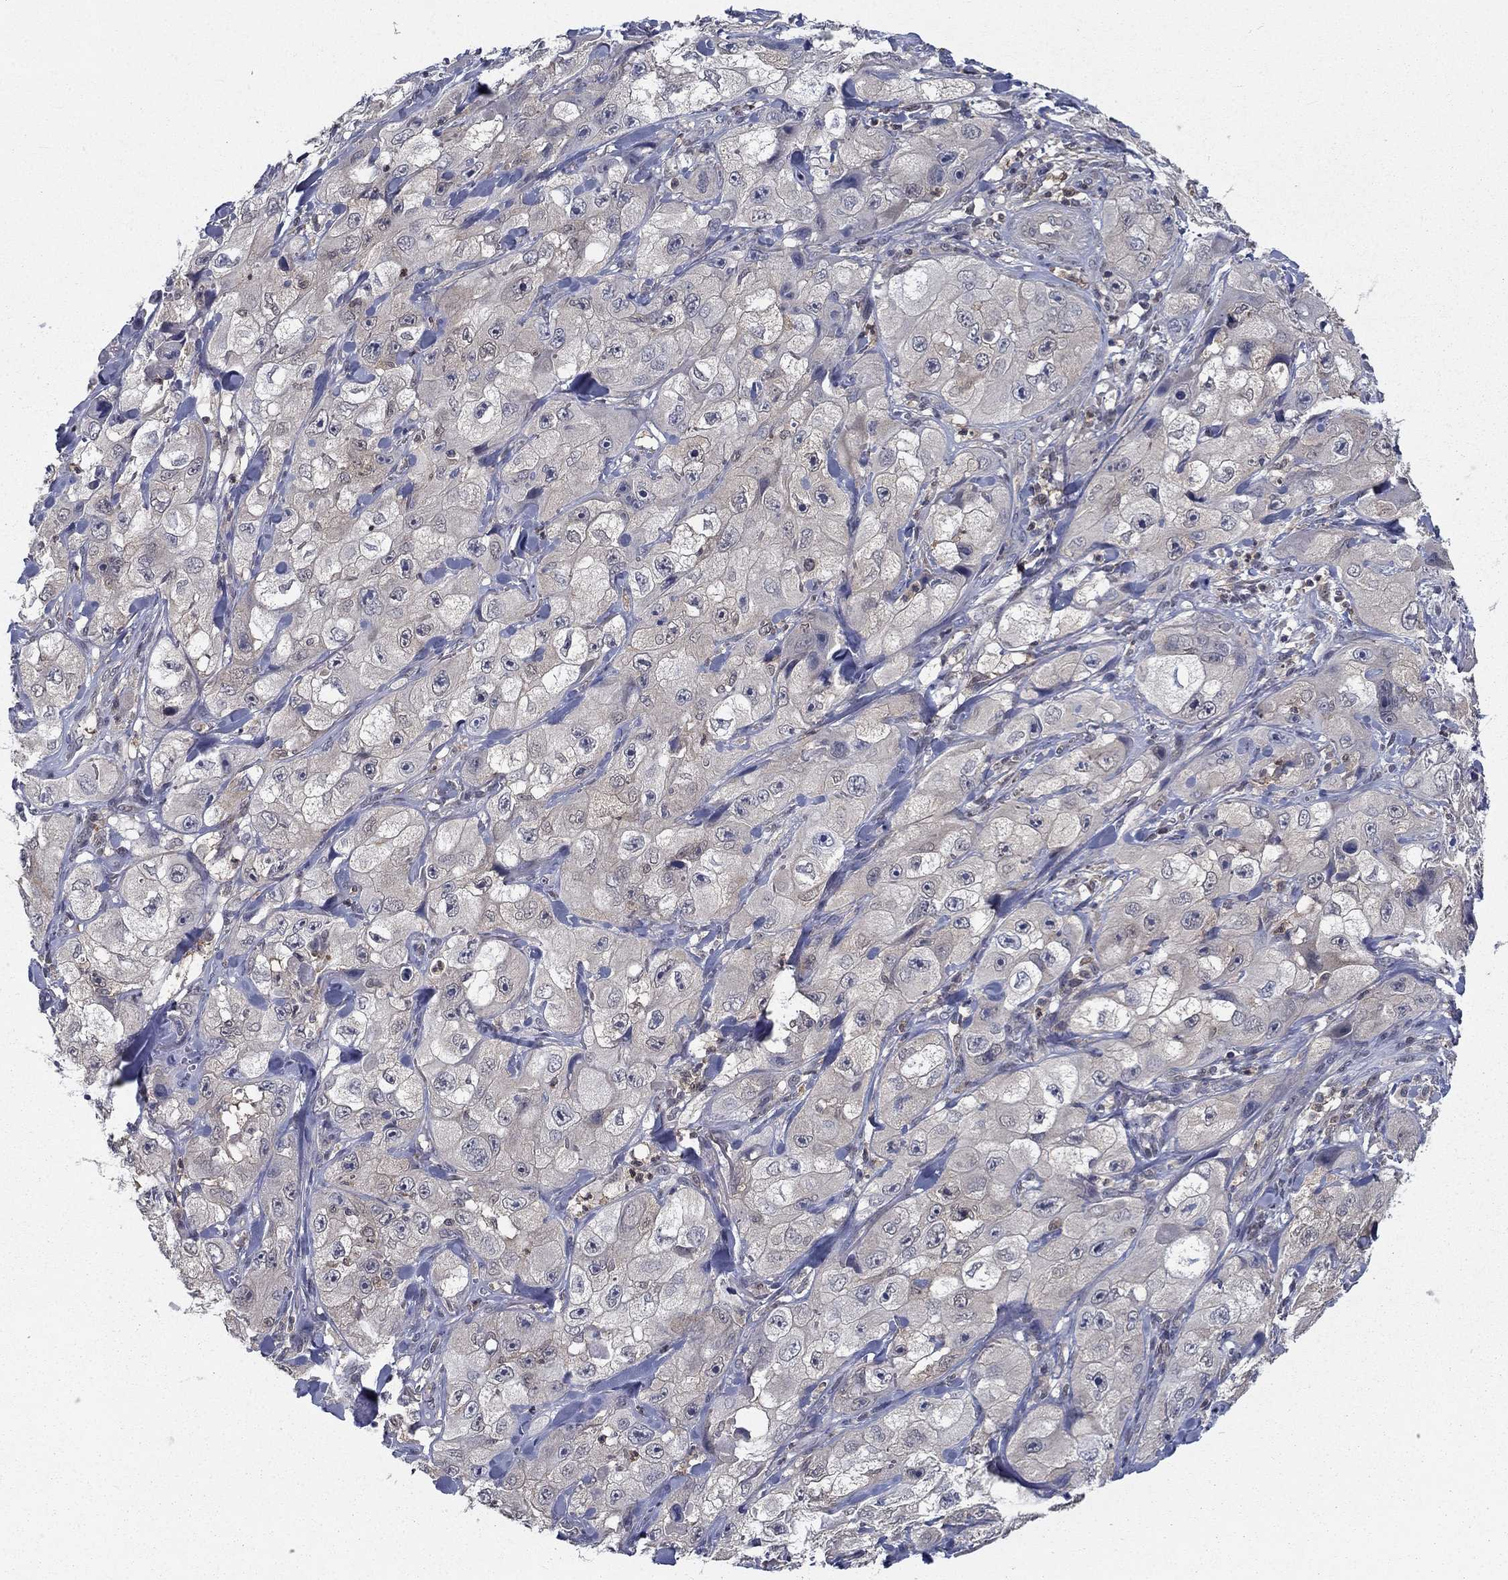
{"staining": {"intensity": "negative", "quantity": "none", "location": "none"}, "tissue": "skin cancer", "cell_type": "Tumor cells", "image_type": "cancer", "snomed": [{"axis": "morphology", "description": "Squamous cell carcinoma, NOS"}, {"axis": "topography", "description": "Skin"}, {"axis": "topography", "description": "Subcutis"}], "caption": "Photomicrograph shows no protein staining in tumor cells of skin squamous cell carcinoma tissue.", "gene": "NIT2", "patient": {"sex": "male", "age": 73}}